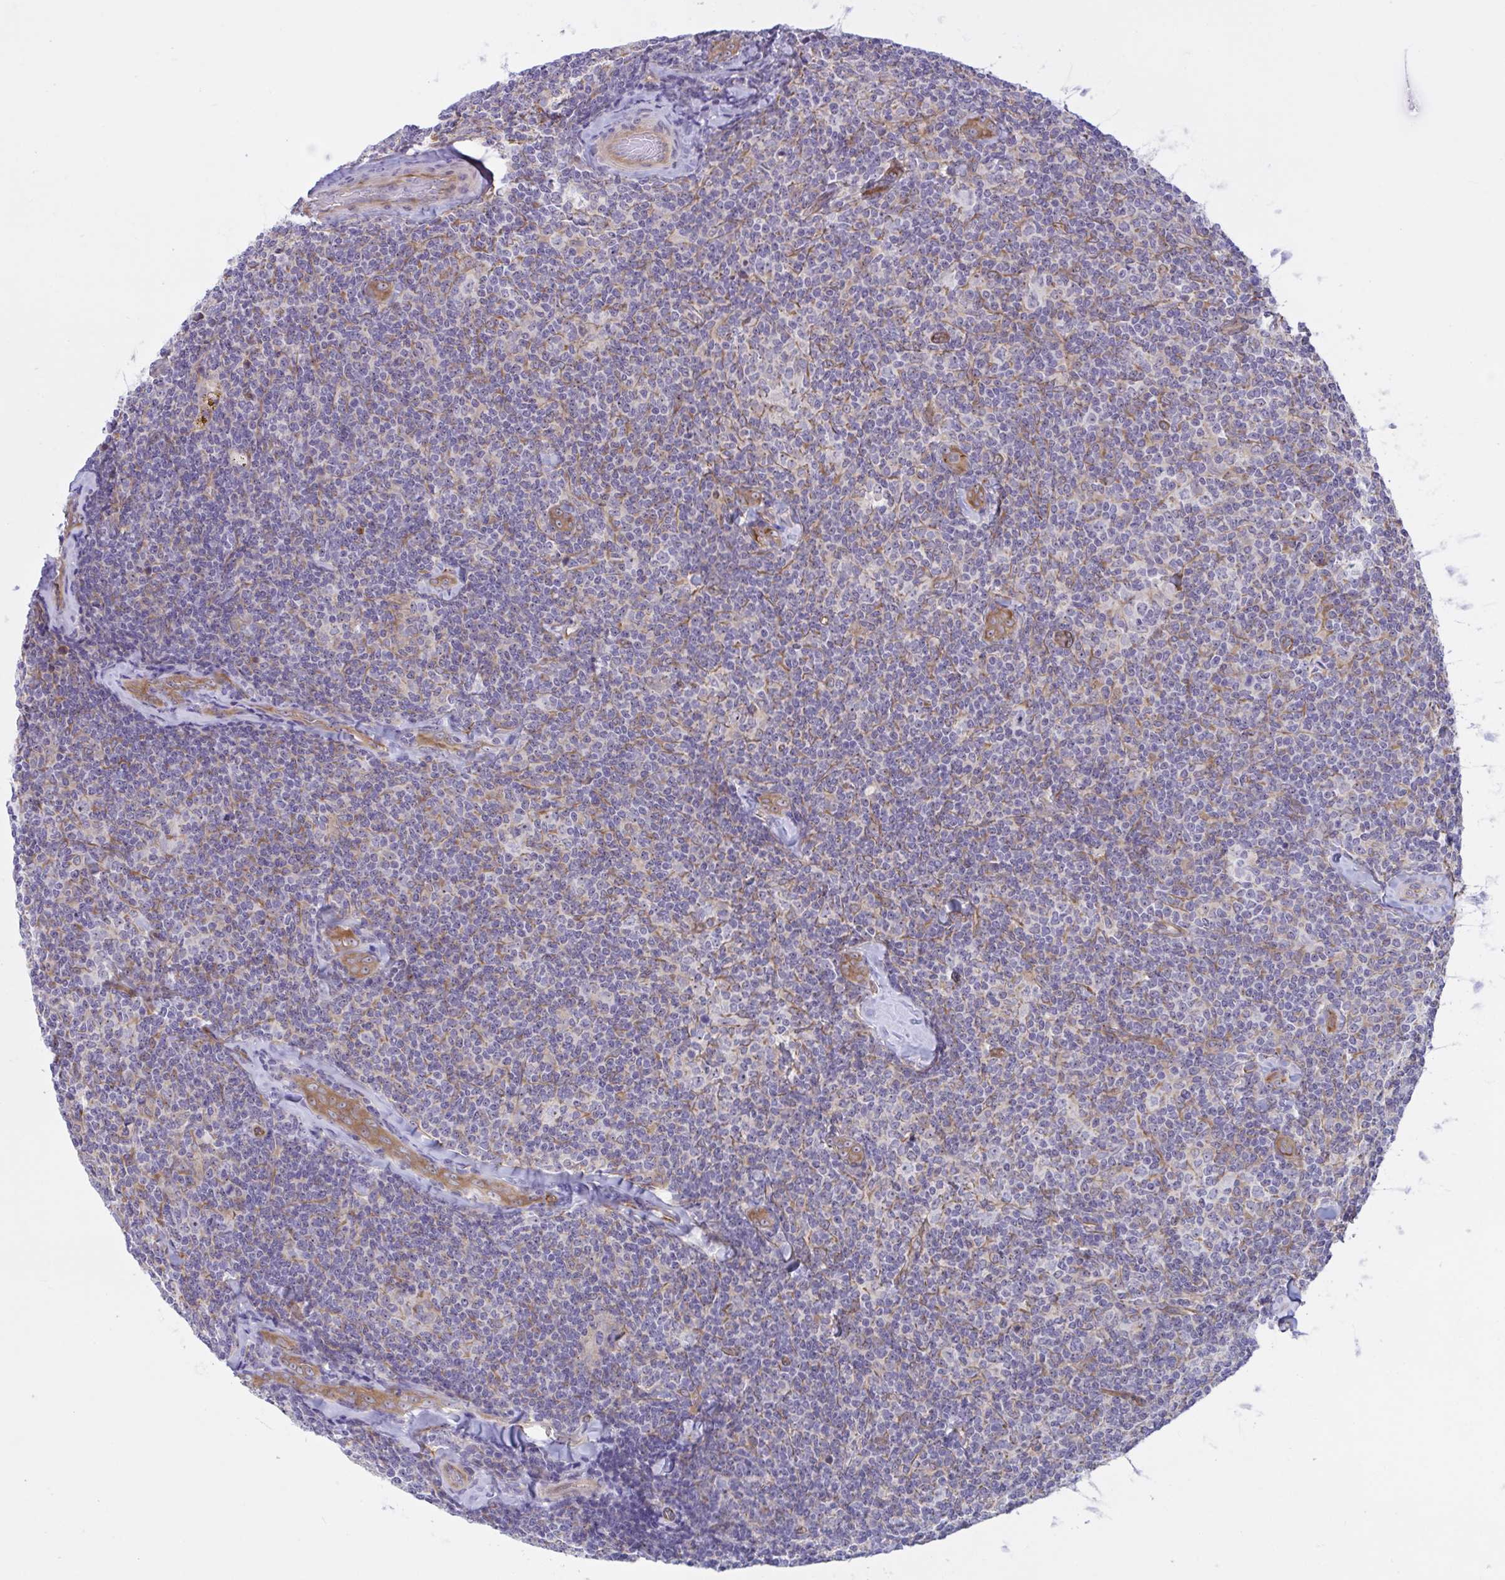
{"staining": {"intensity": "negative", "quantity": "none", "location": "none"}, "tissue": "lymphoma", "cell_type": "Tumor cells", "image_type": "cancer", "snomed": [{"axis": "morphology", "description": "Malignant lymphoma, non-Hodgkin's type, Low grade"}, {"axis": "topography", "description": "Lymph node"}], "caption": "Lymphoma was stained to show a protein in brown. There is no significant staining in tumor cells.", "gene": "PRRT4", "patient": {"sex": "female", "age": 56}}